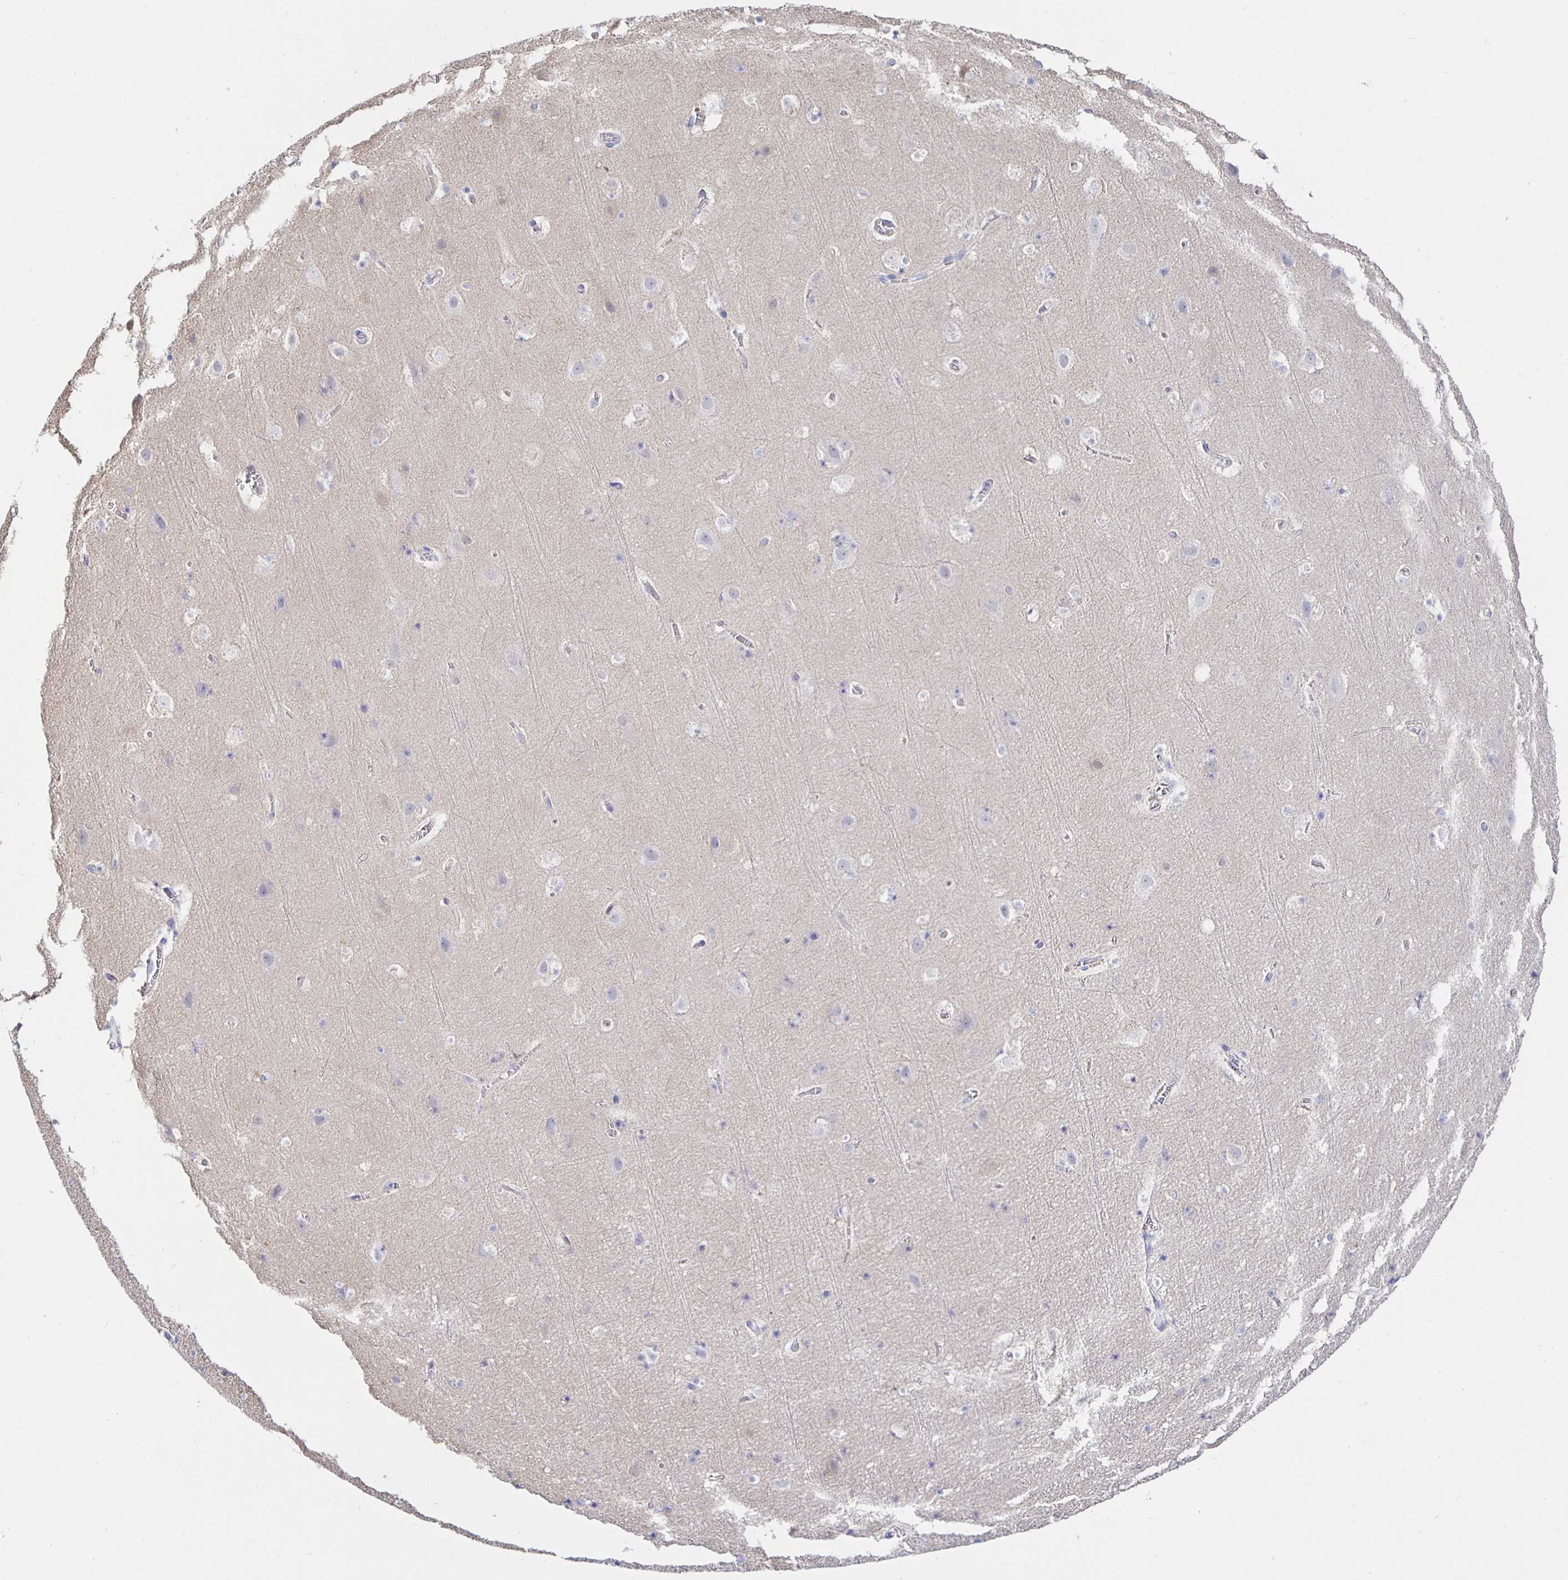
{"staining": {"intensity": "negative", "quantity": "none", "location": "none"}, "tissue": "cerebral cortex", "cell_type": "Endothelial cells", "image_type": "normal", "snomed": [{"axis": "morphology", "description": "Normal tissue, NOS"}, {"axis": "topography", "description": "Cerebral cortex"}], "caption": "Photomicrograph shows no significant protein expression in endothelial cells of benign cerebral cortex.", "gene": "HSPA4L", "patient": {"sex": "female", "age": 42}}